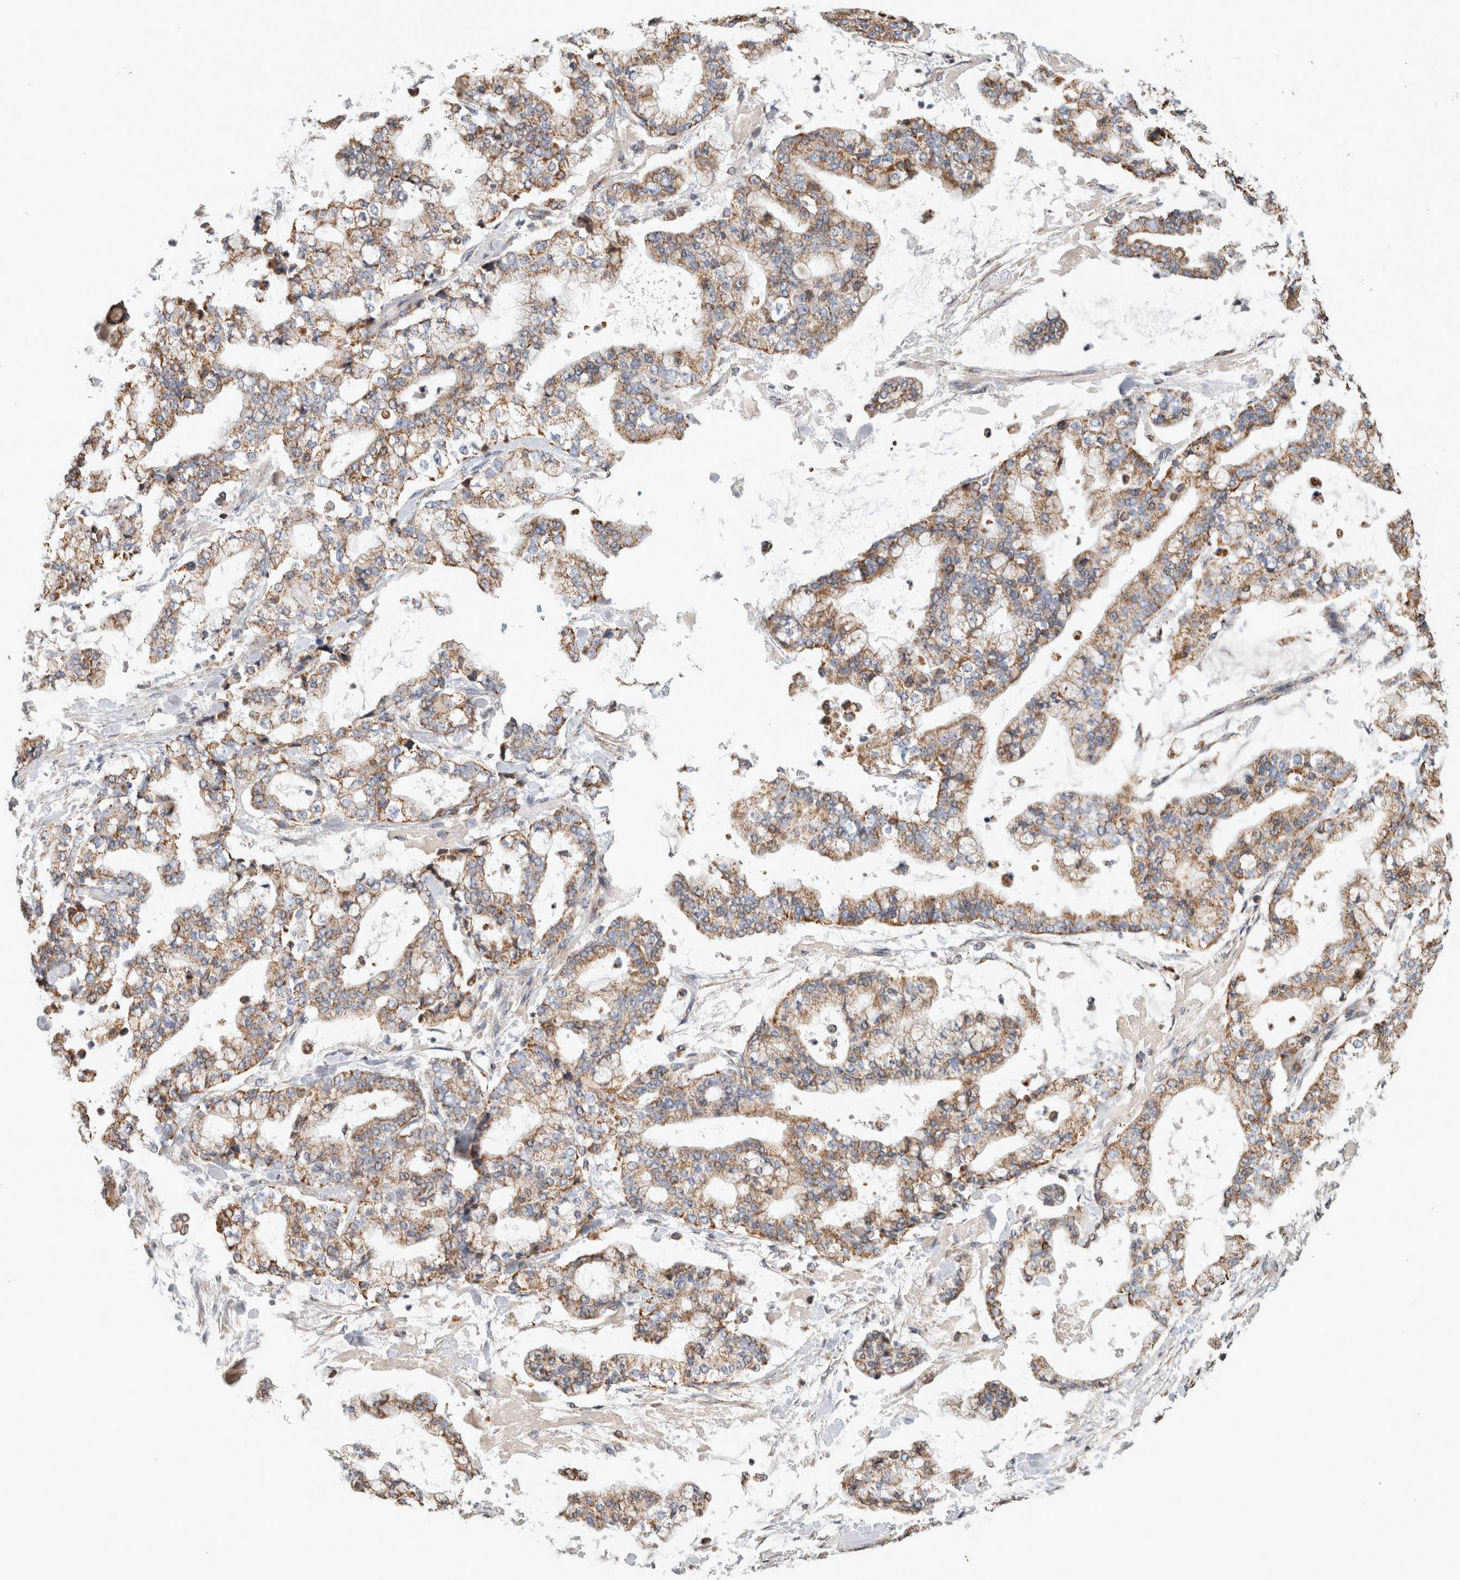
{"staining": {"intensity": "moderate", "quantity": ">75%", "location": "cytoplasmic/membranous"}, "tissue": "stomach cancer", "cell_type": "Tumor cells", "image_type": "cancer", "snomed": [{"axis": "morphology", "description": "Normal tissue, NOS"}, {"axis": "morphology", "description": "Adenocarcinoma, NOS"}, {"axis": "topography", "description": "Stomach, upper"}, {"axis": "topography", "description": "Stomach"}], "caption": "This histopathology image displays immunohistochemistry (IHC) staining of stomach cancer (adenocarcinoma), with medium moderate cytoplasmic/membranous staining in about >75% of tumor cells.", "gene": "ST8SIA1", "patient": {"sex": "male", "age": 76}}